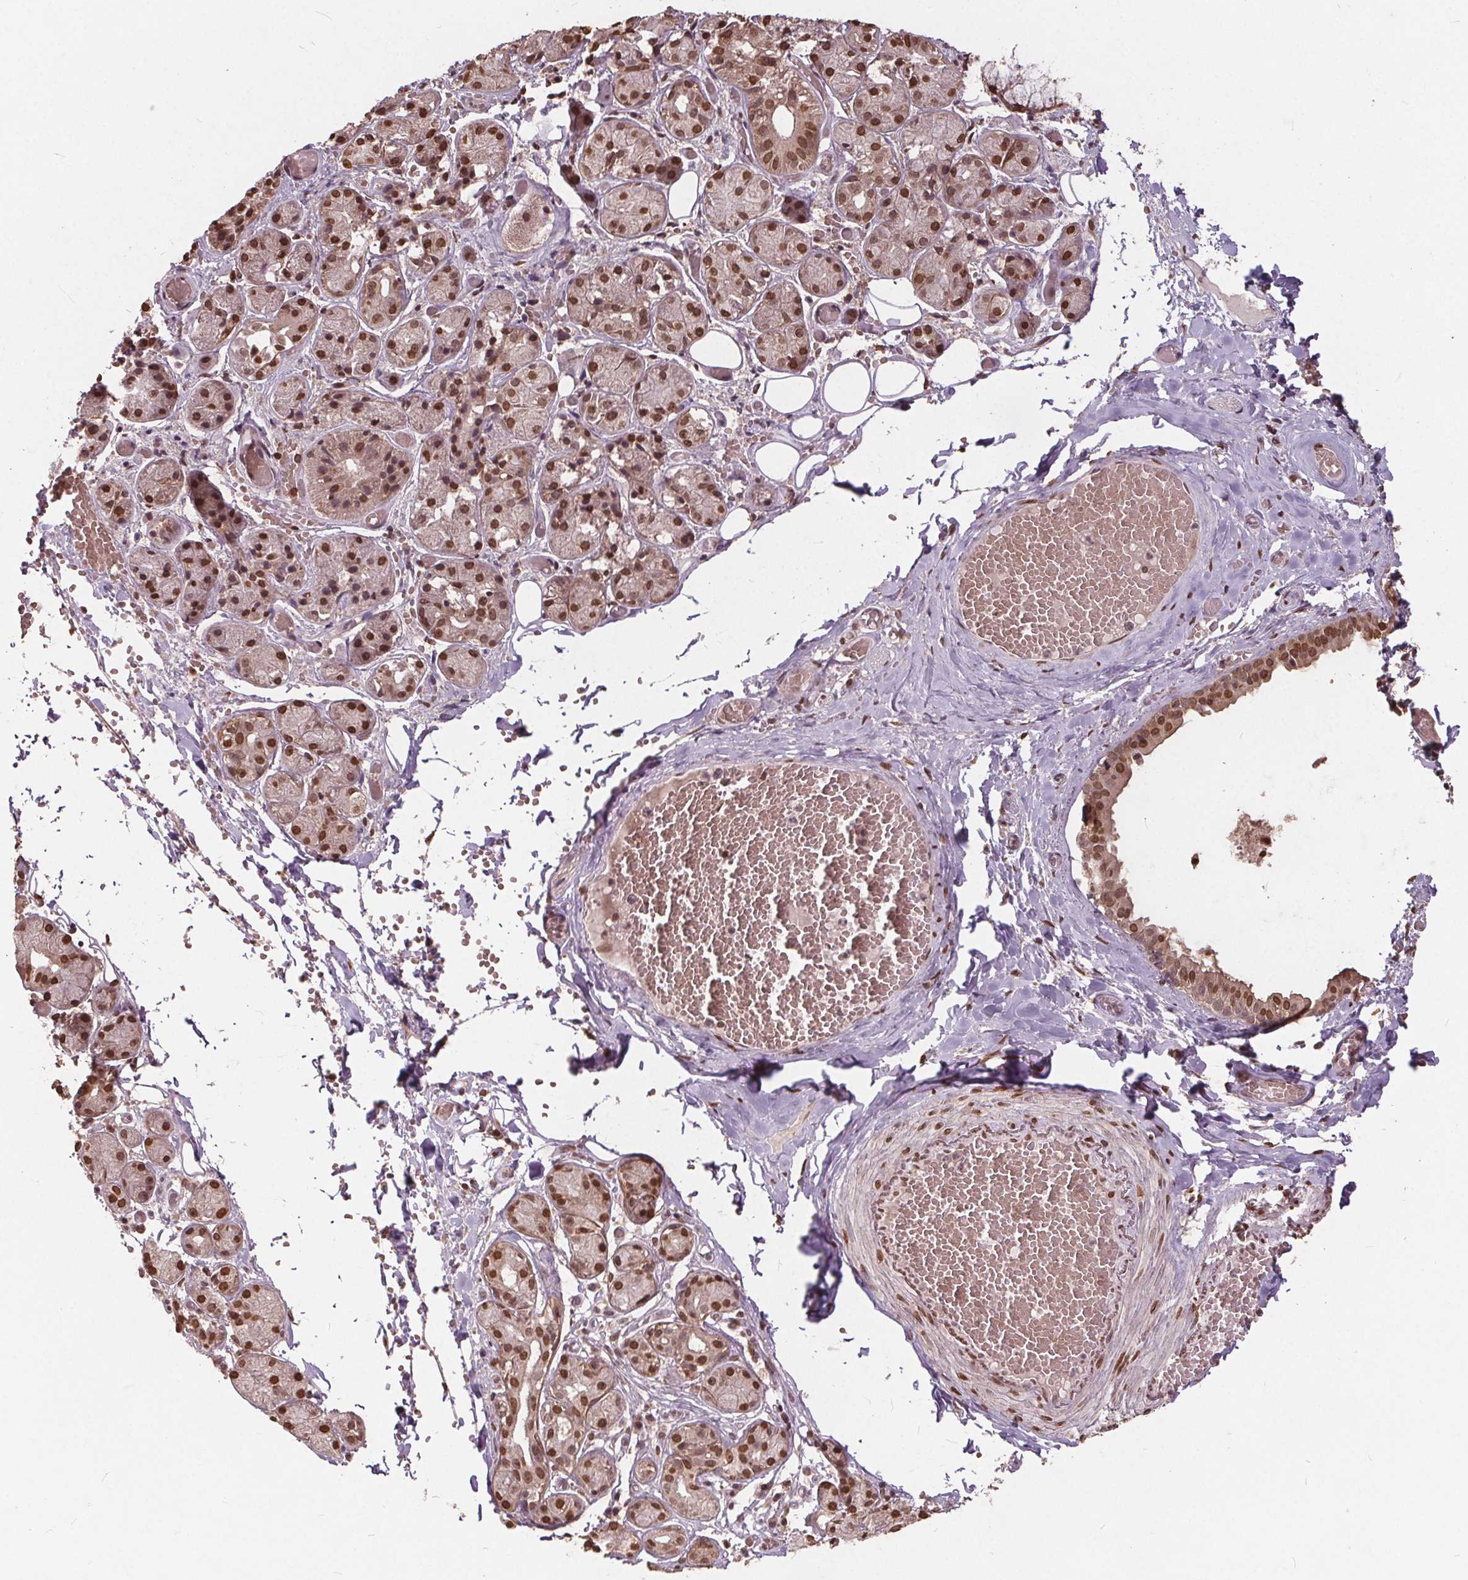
{"staining": {"intensity": "moderate", "quantity": ">75%", "location": "nuclear"}, "tissue": "salivary gland", "cell_type": "Glandular cells", "image_type": "normal", "snomed": [{"axis": "morphology", "description": "Normal tissue, NOS"}, {"axis": "topography", "description": "Salivary gland"}, {"axis": "topography", "description": "Peripheral nerve tissue"}], "caption": "IHC of normal human salivary gland displays medium levels of moderate nuclear staining in approximately >75% of glandular cells.", "gene": "HIF1AN", "patient": {"sex": "male", "age": 71}}